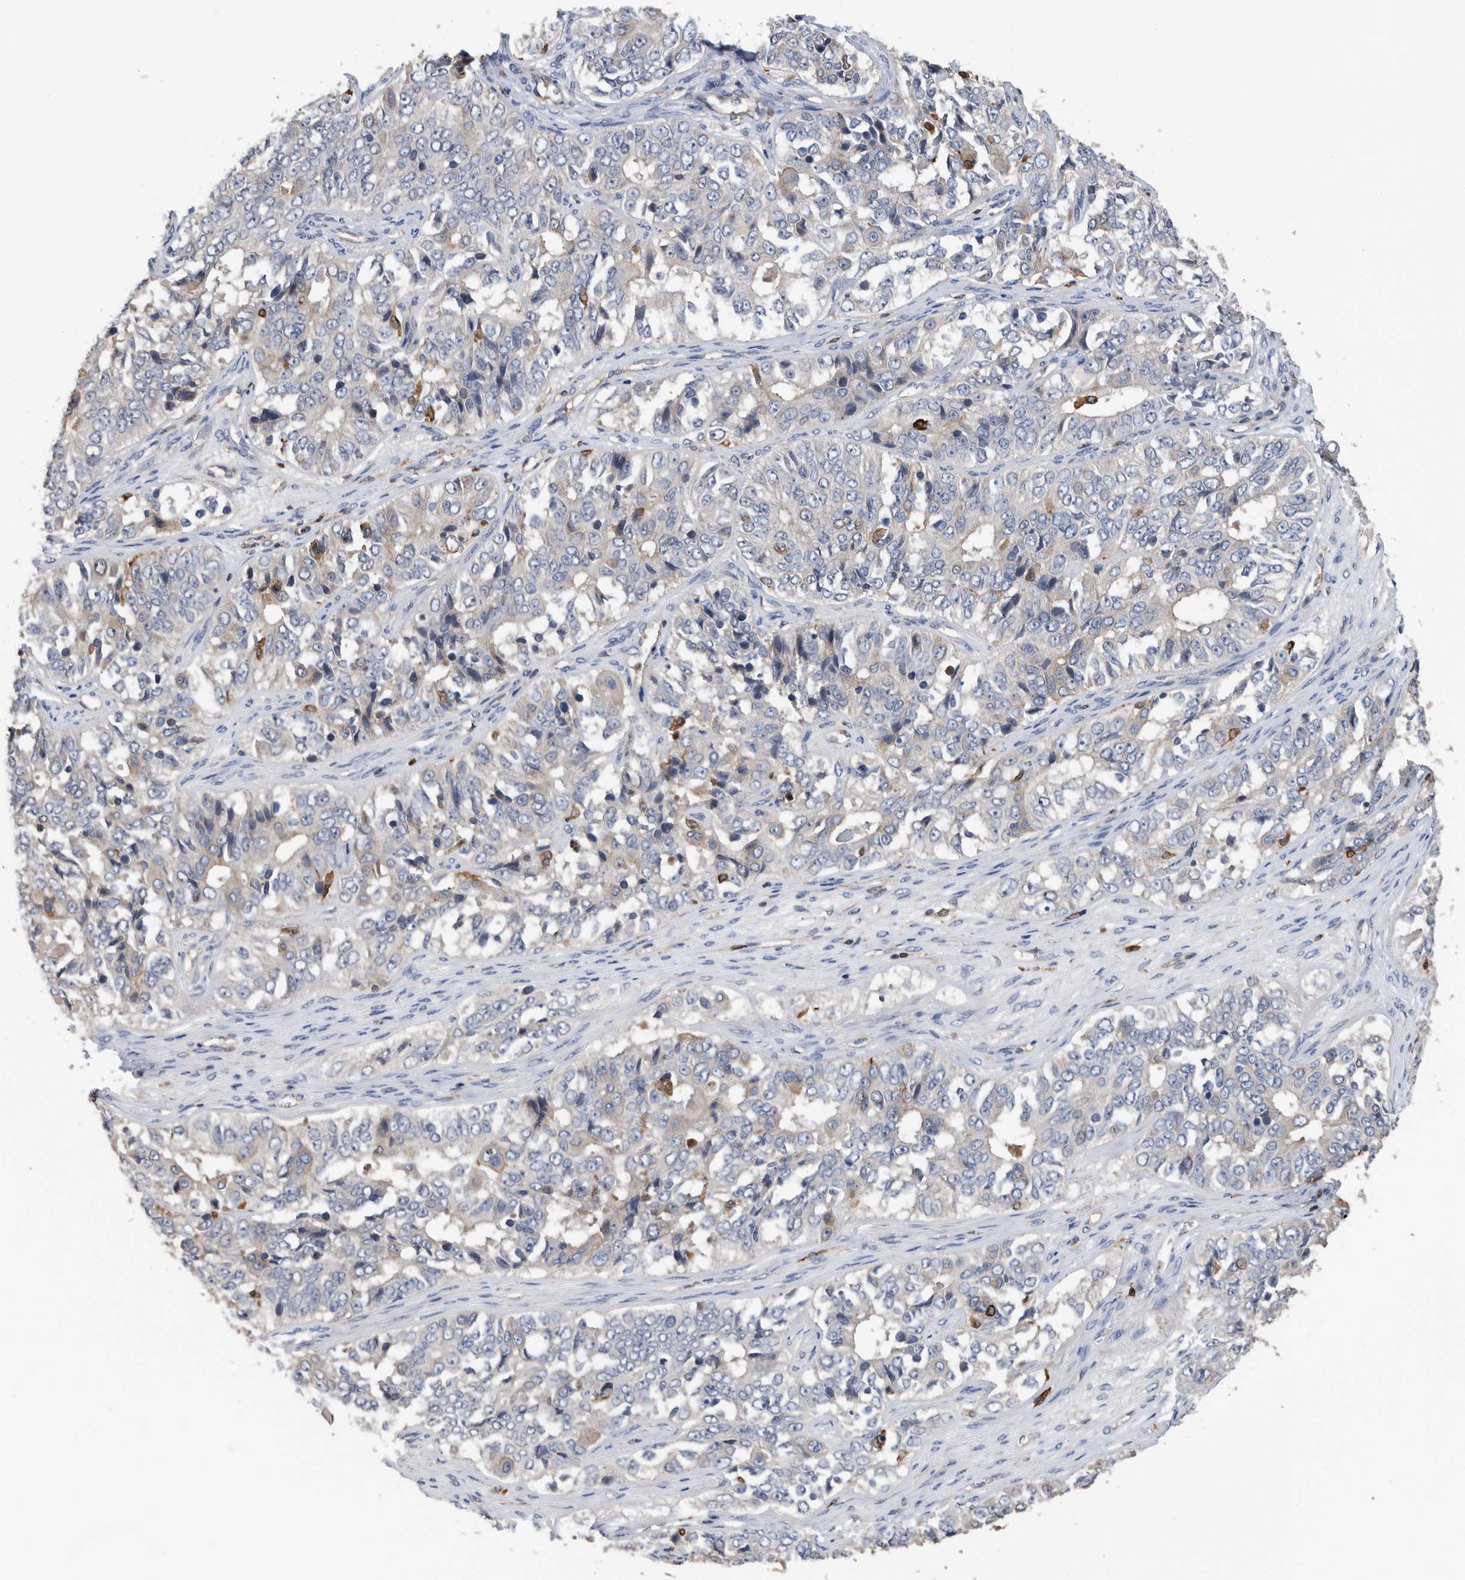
{"staining": {"intensity": "weak", "quantity": "<25%", "location": "cytoplasmic/membranous"}, "tissue": "ovarian cancer", "cell_type": "Tumor cells", "image_type": "cancer", "snomed": [{"axis": "morphology", "description": "Carcinoma, endometroid"}, {"axis": "topography", "description": "Ovary"}], "caption": "Immunohistochemistry of human endometroid carcinoma (ovarian) demonstrates no positivity in tumor cells. (DAB (3,3'-diaminobenzidine) immunohistochemistry (IHC) with hematoxylin counter stain).", "gene": "ATAD2", "patient": {"sex": "female", "age": 51}}